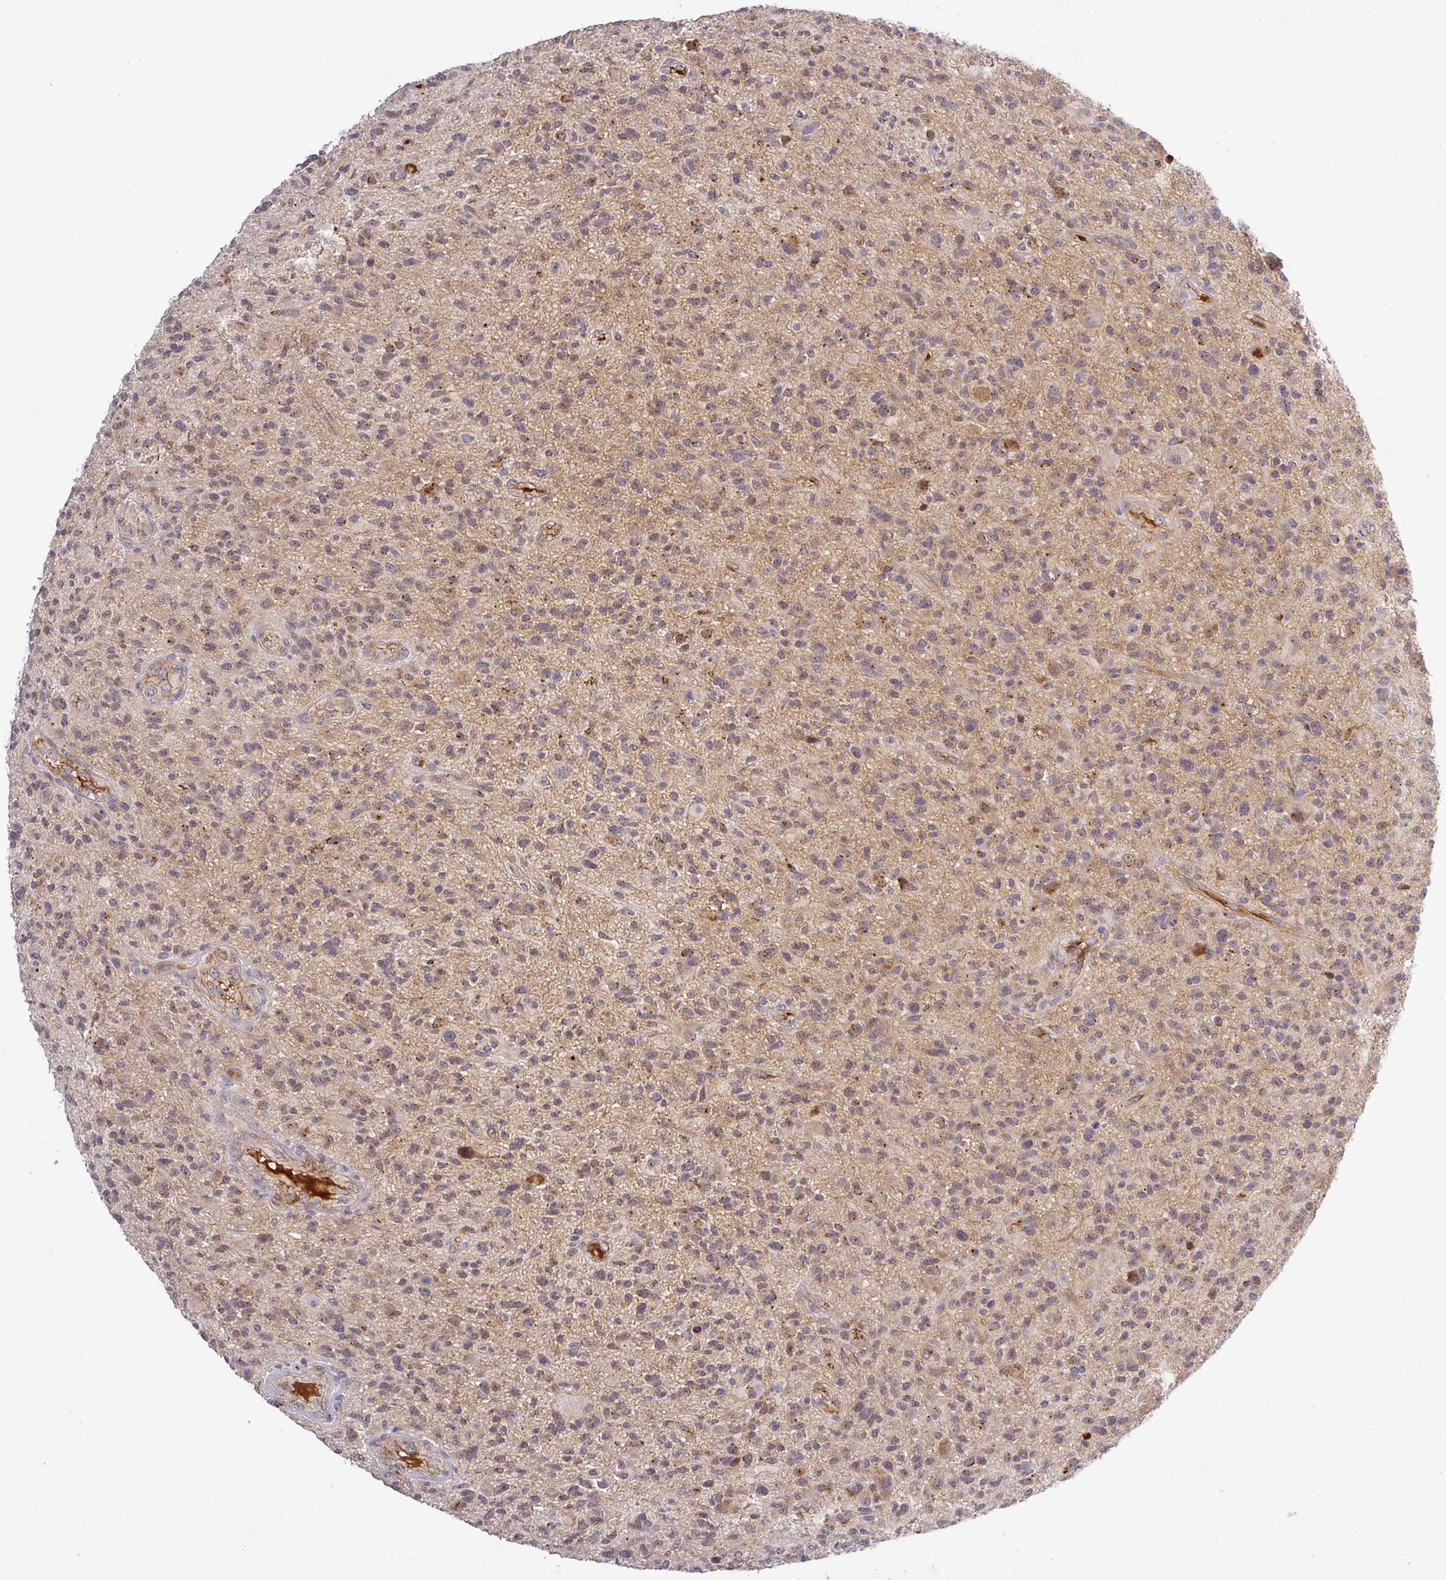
{"staining": {"intensity": "weak", "quantity": "25%-75%", "location": "cytoplasmic/membranous,nuclear"}, "tissue": "glioma", "cell_type": "Tumor cells", "image_type": "cancer", "snomed": [{"axis": "morphology", "description": "Glioma, malignant, High grade"}, {"axis": "topography", "description": "Brain"}], "caption": "Brown immunohistochemical staining in malignant glioma (high-grade) shows weak cytoplasmic/membranous and nuclear expression in about 25%-75% of tumor cells.", "gene": "PCDH1", "patient": {"sex": "male", "age": 47}}